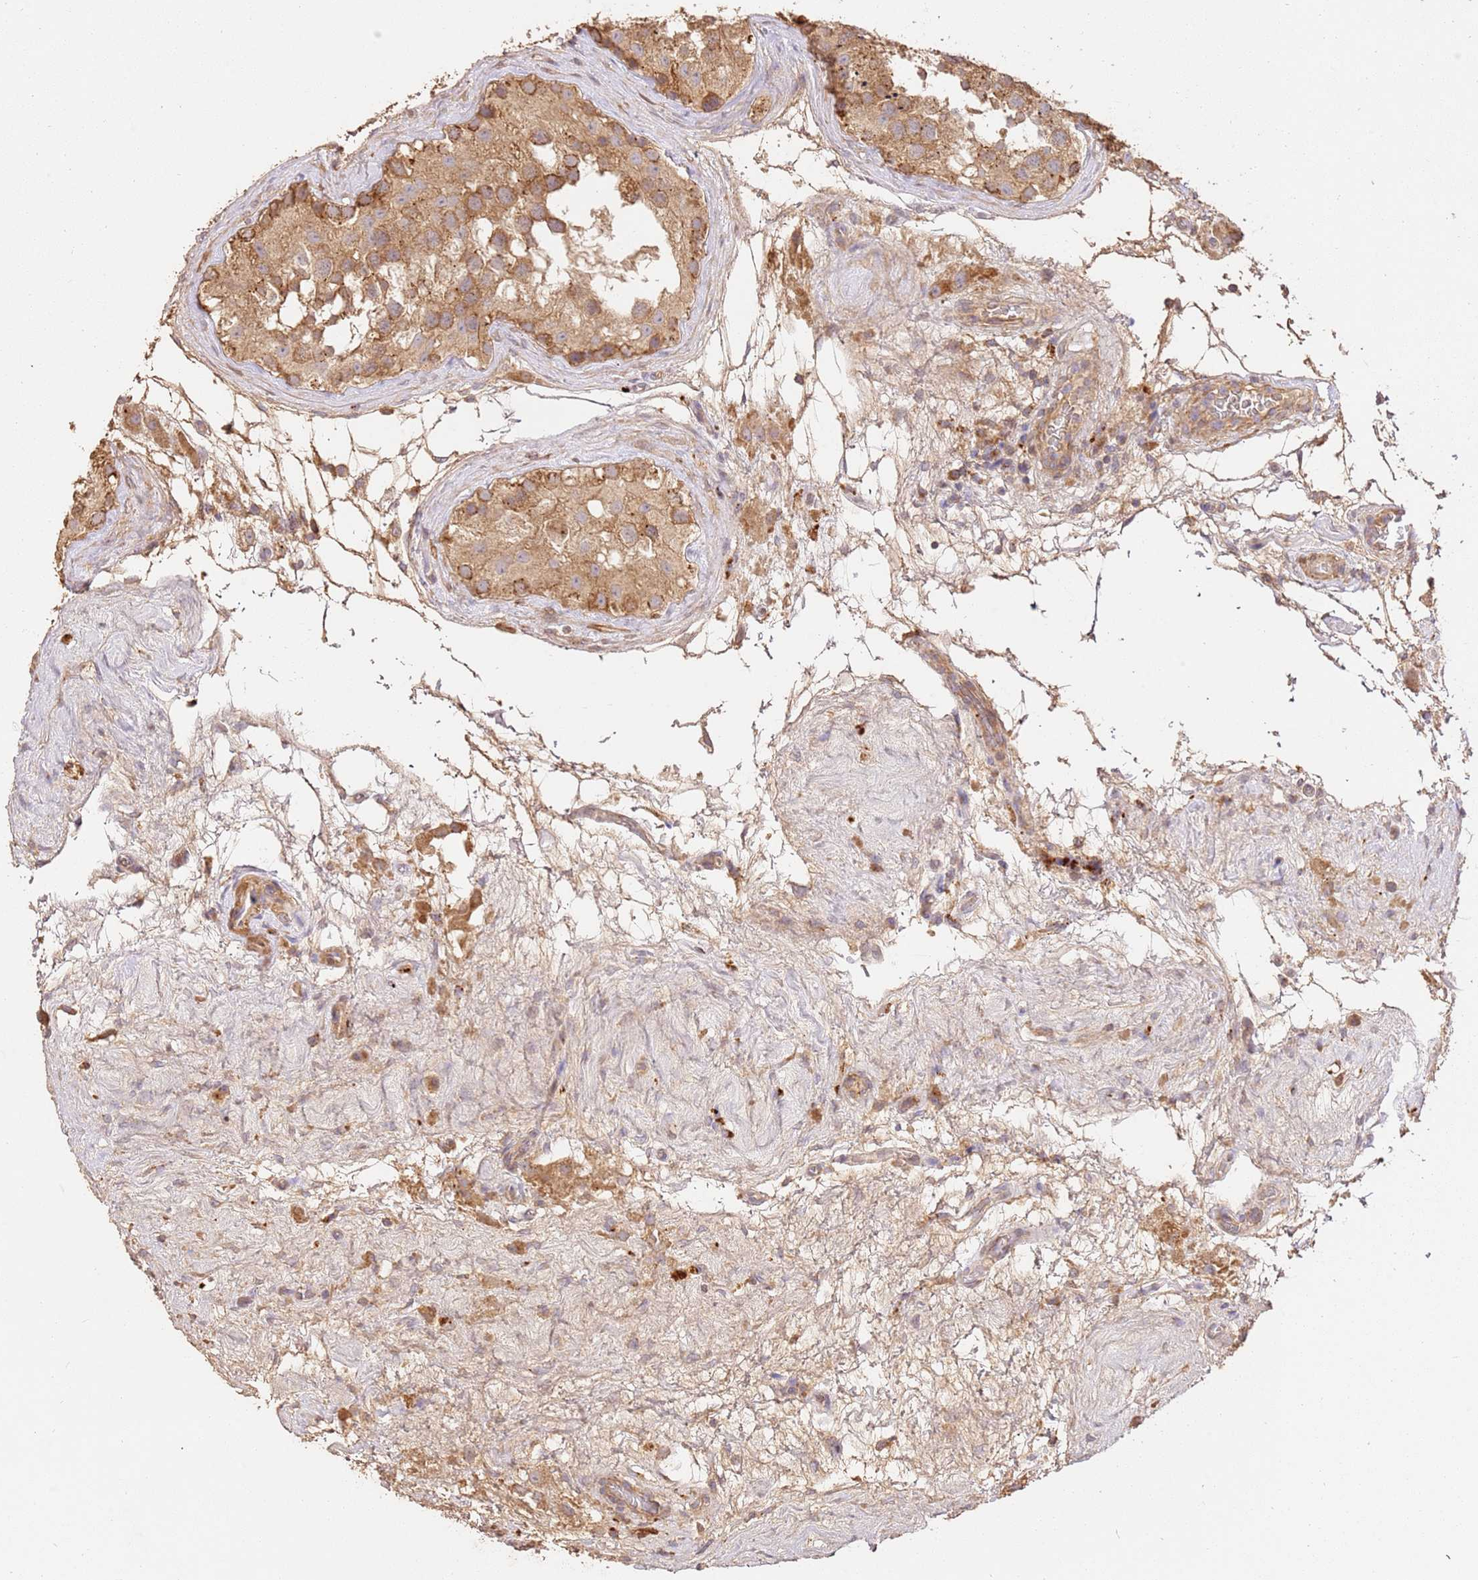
{"staining": {"intensity": "moderate", "quantity": ">75%", "location": "cytoplasmic/membranous"}, "tissue": "testis cancer", "cell_type": "Tumor cells", "image_type": "cancer", "snomed": [{"axis": "morphology", "description": "Normal tissue, NOS"}, {"axis": "morphology", "description": "Seminoma, NOS"}, {"axis": "topography", "description": "Testis"}], "caption": "The photomicrograph exhibits immunohistochemical staining of seminoma (testis). There is moderate cytoplasmic/membranous expression is present in about >75% of tumor cells.", "gene": "CEP55", "patient": {"sex": "male", "age": 71}}